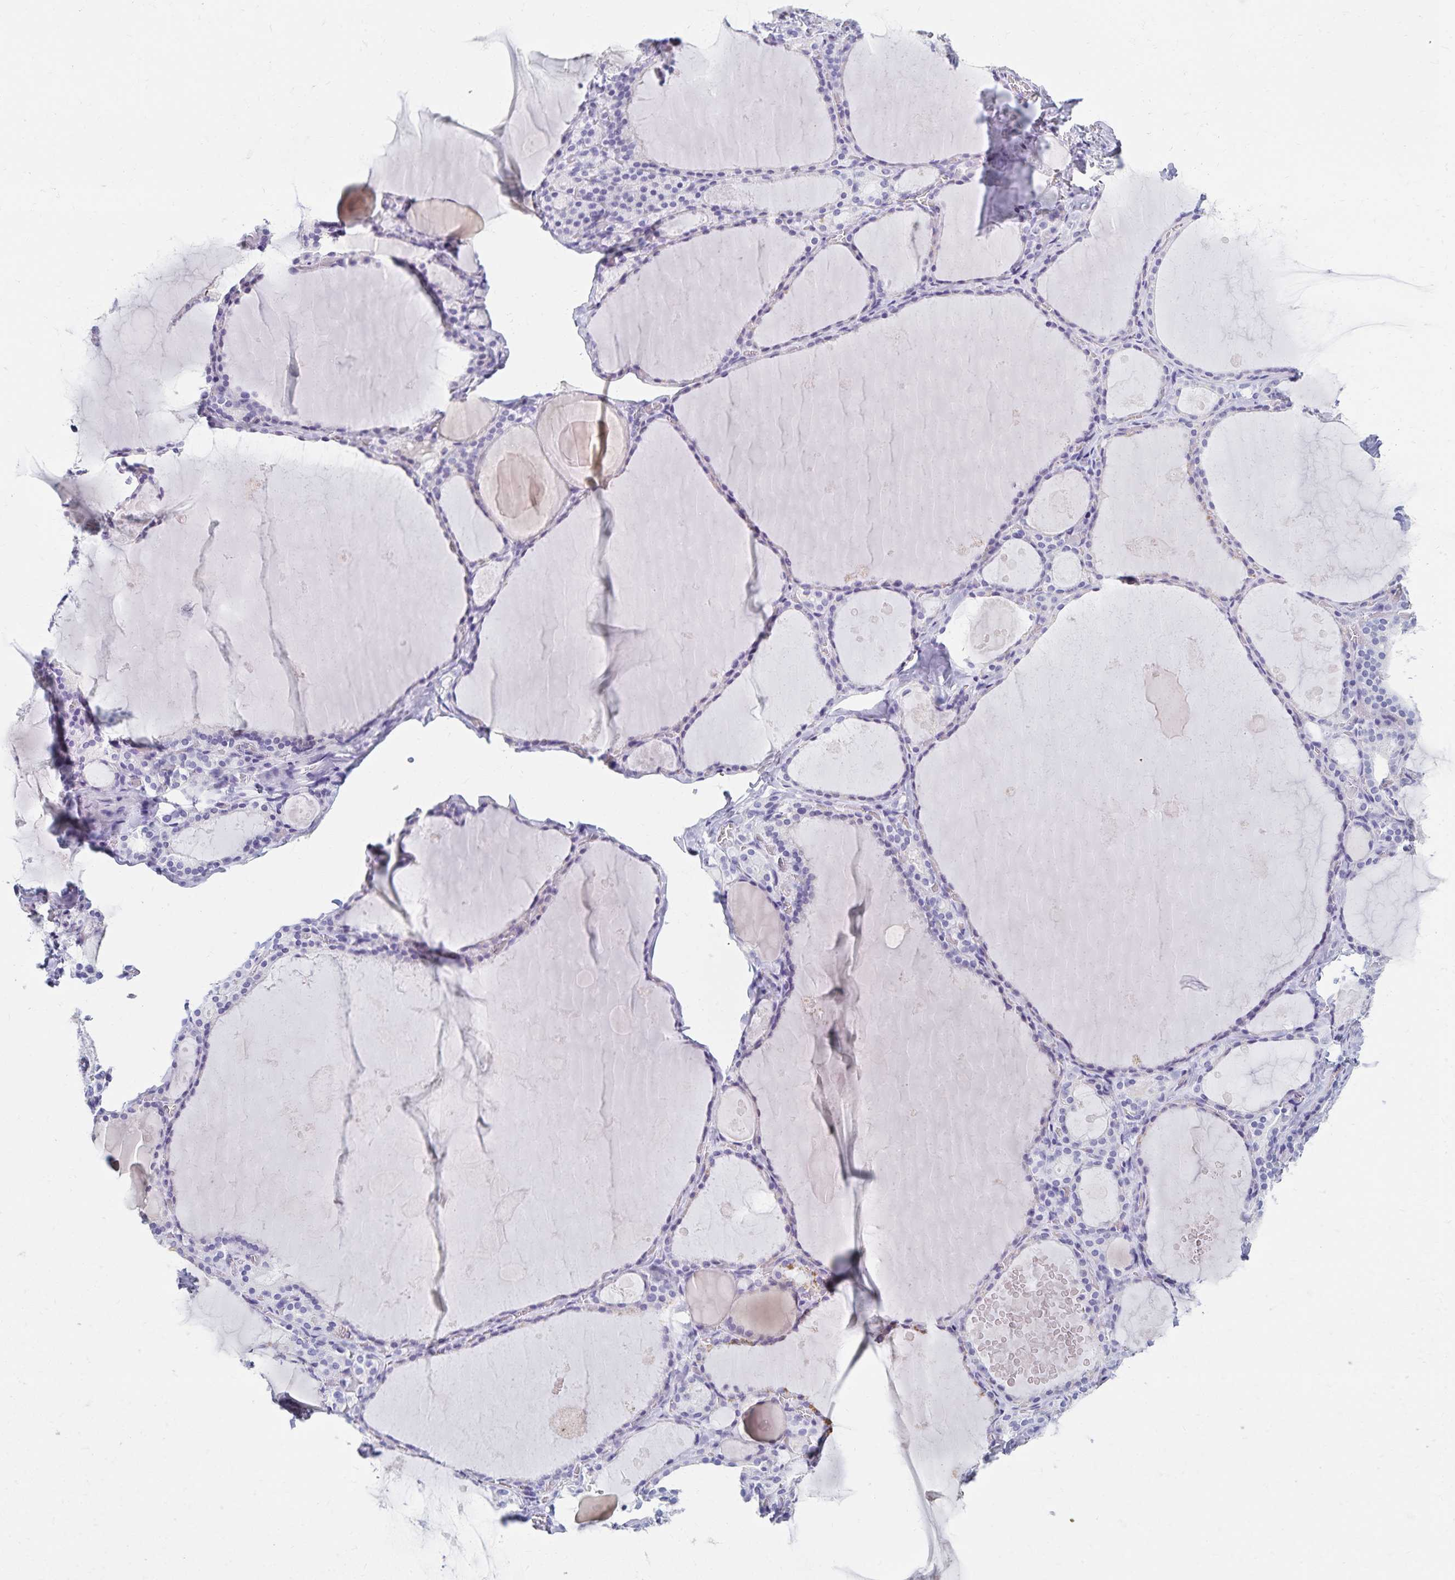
{"staining": {"intensity": "negative", "quantity": "none", "location": "none"}, "tissue": "thyroid gland", "cell_type": "Glandular cells", "image_type": "normal", "snomed": [{"axis": "morphology", "description": "Normal tissue, NOS"}, {"axis": "topography", "description": "Thyroid gland"}], "caption": "Immunohistochemistry (IHC) histopathology image of unremarkable thyroid gland: human thyroid gland stained with DAB displays no significant protein staining in glandular cells. (Stains: DAB IHC with hematoxylin counter stain, Microscopy: brightfield microscopy at high magnification).", "gene": "C2orf50", "patient": {"sex": "male", "age": 56}}